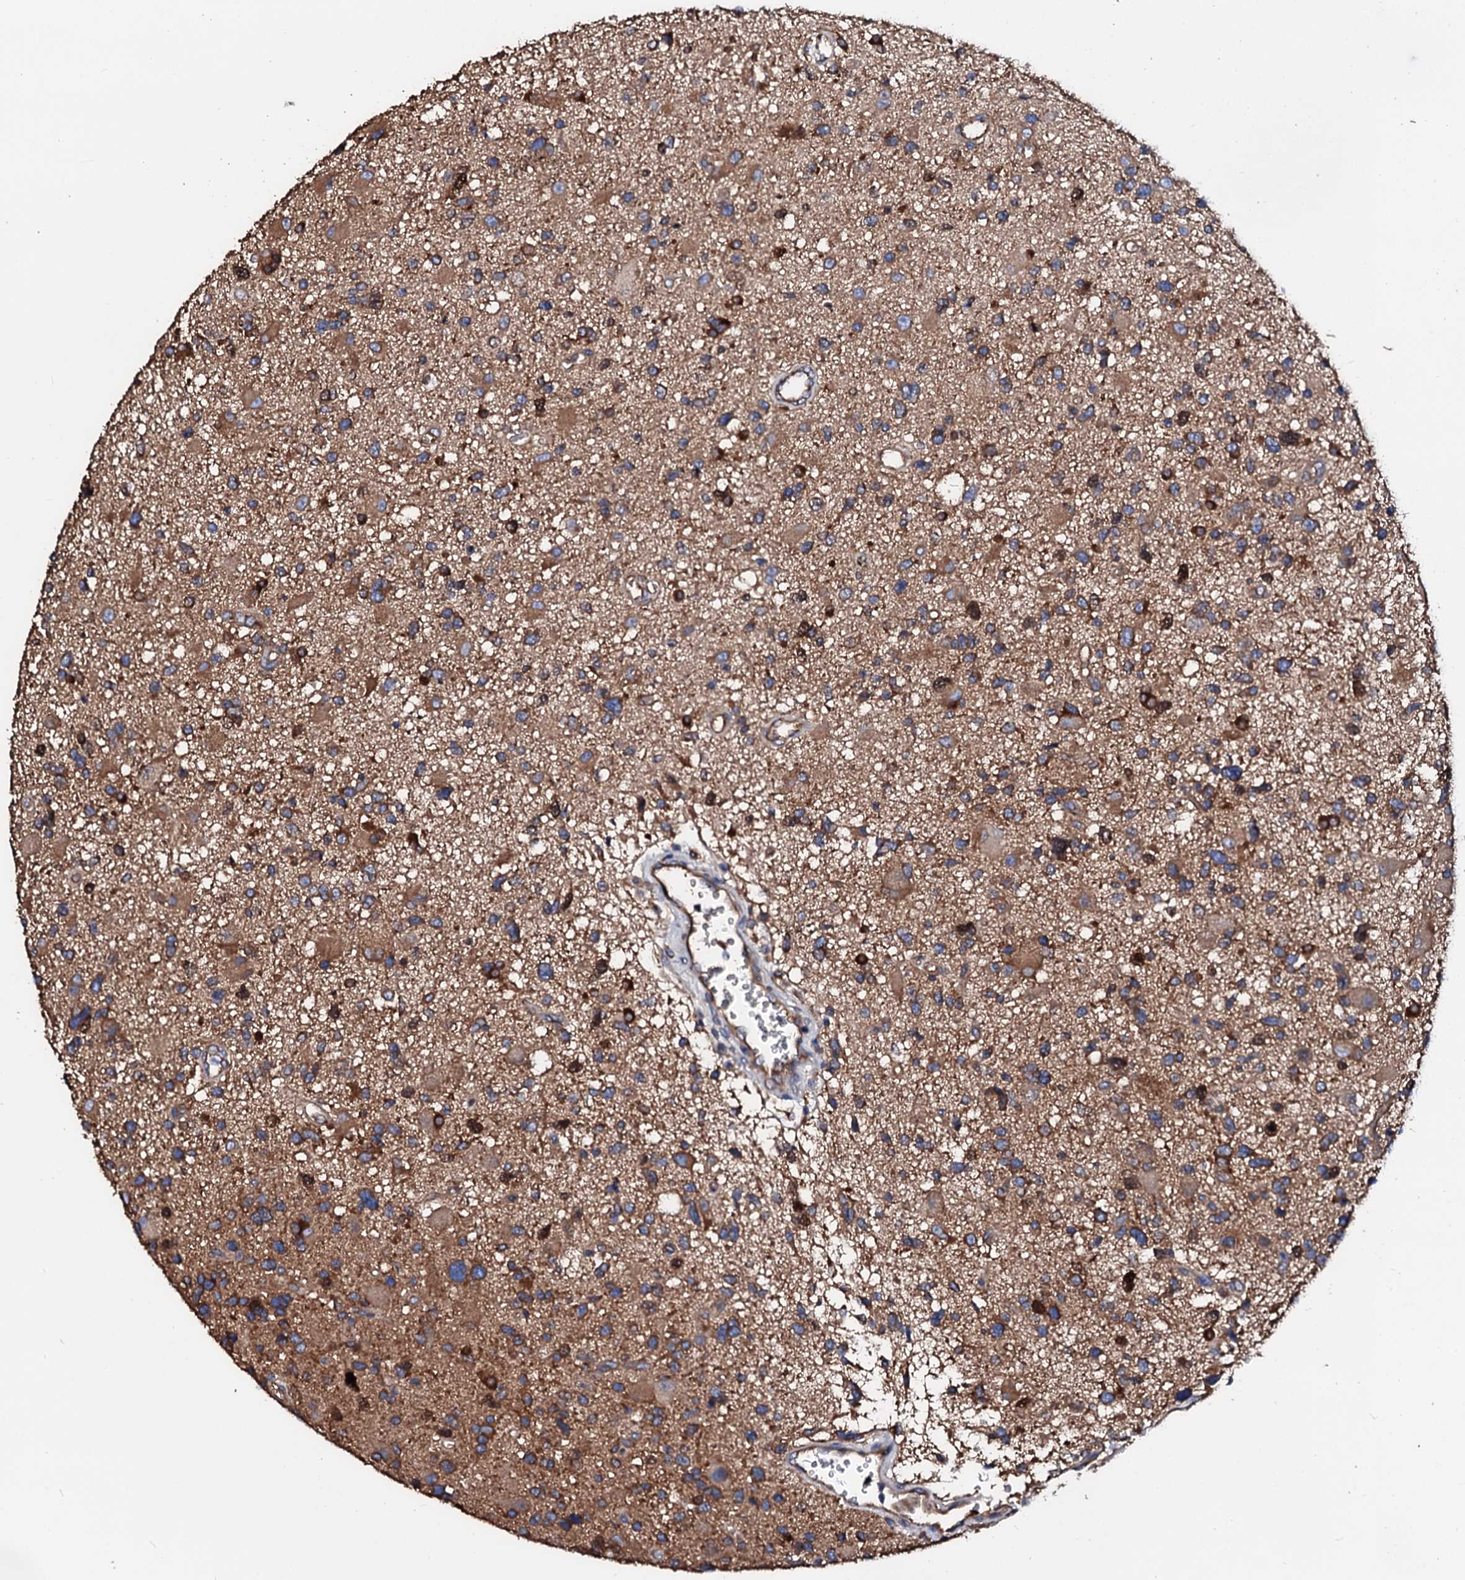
{"staining": {"intensity": "moderate", "quantity": ">75%", "location": "cytoplasmic/membranous"}, "tissue": "glioma", "cell_type": "Tumor cells", "image_type": "cancer", "snomed": [{"axis": "morphology", "description": "Glioma, malignant, High grade"}, {"axis": "topography", "description": "Brain"}], "caption": "Glioma tissue displays moderate cytoplasmic/membranous positivity in approximately >75% of tumor cells", "gene": "CSKMT", "patient": {"sex": "male", "age": 33}}